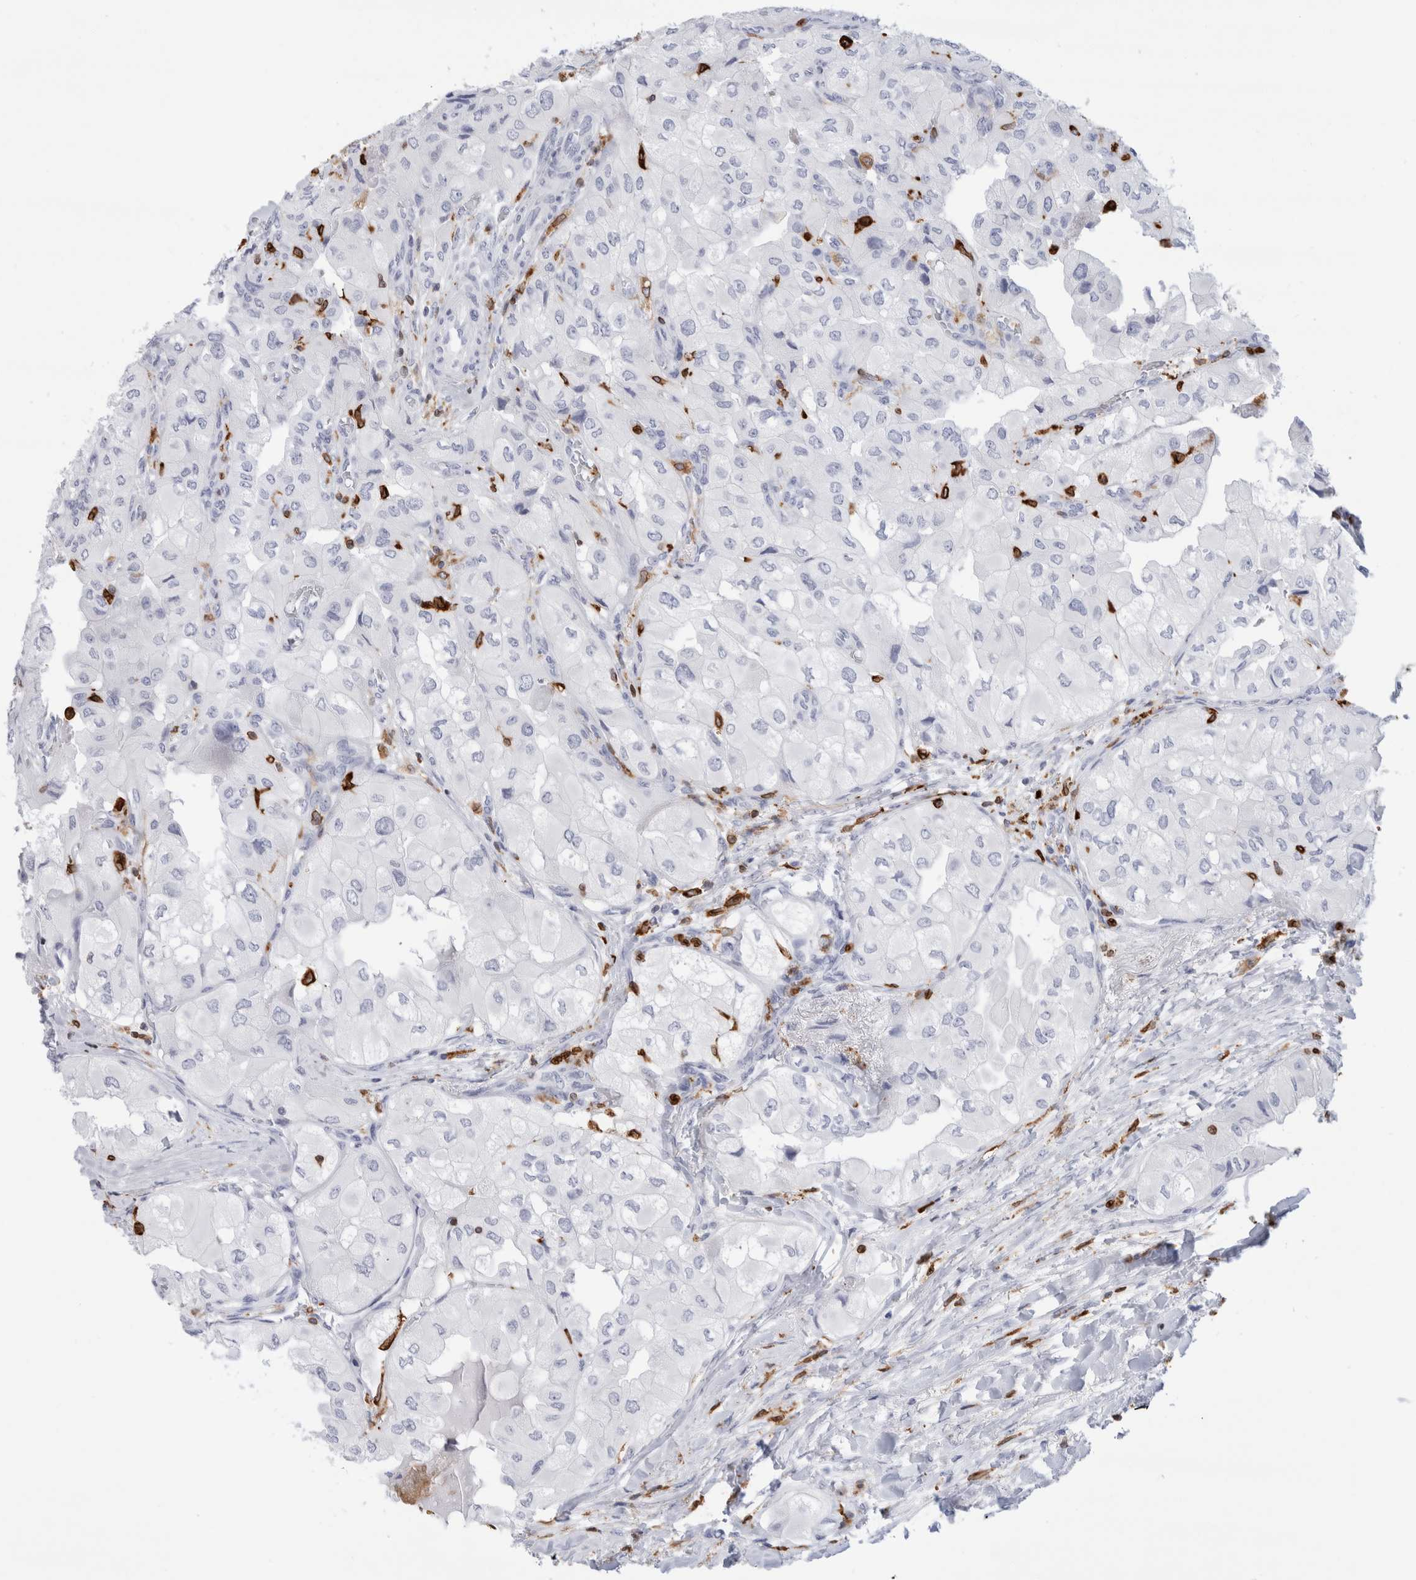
{"staining": {"intensity": "negative", "quantity": "none", "location": "none"}, "tissue": "thyroid cancer", "cell_type": "Tumor cells", "image_type": "cancer", "snomed": [{"axis": "morphology", "description": "Papillary adenocarcinoma, NOS"}, {"axis": "topography", "description": "Thyroid gland"}], "caption": "Immunohistochemical staining of thyroid cancer shows no significant expression in tumor cells. (DAB (3,3'-diaminobenzidine) immunohistochemistry (IHC) with hematoxylin counter stain).", "gene": "ALOX5AP", "patient": {"sex": "female", "age": 59}}